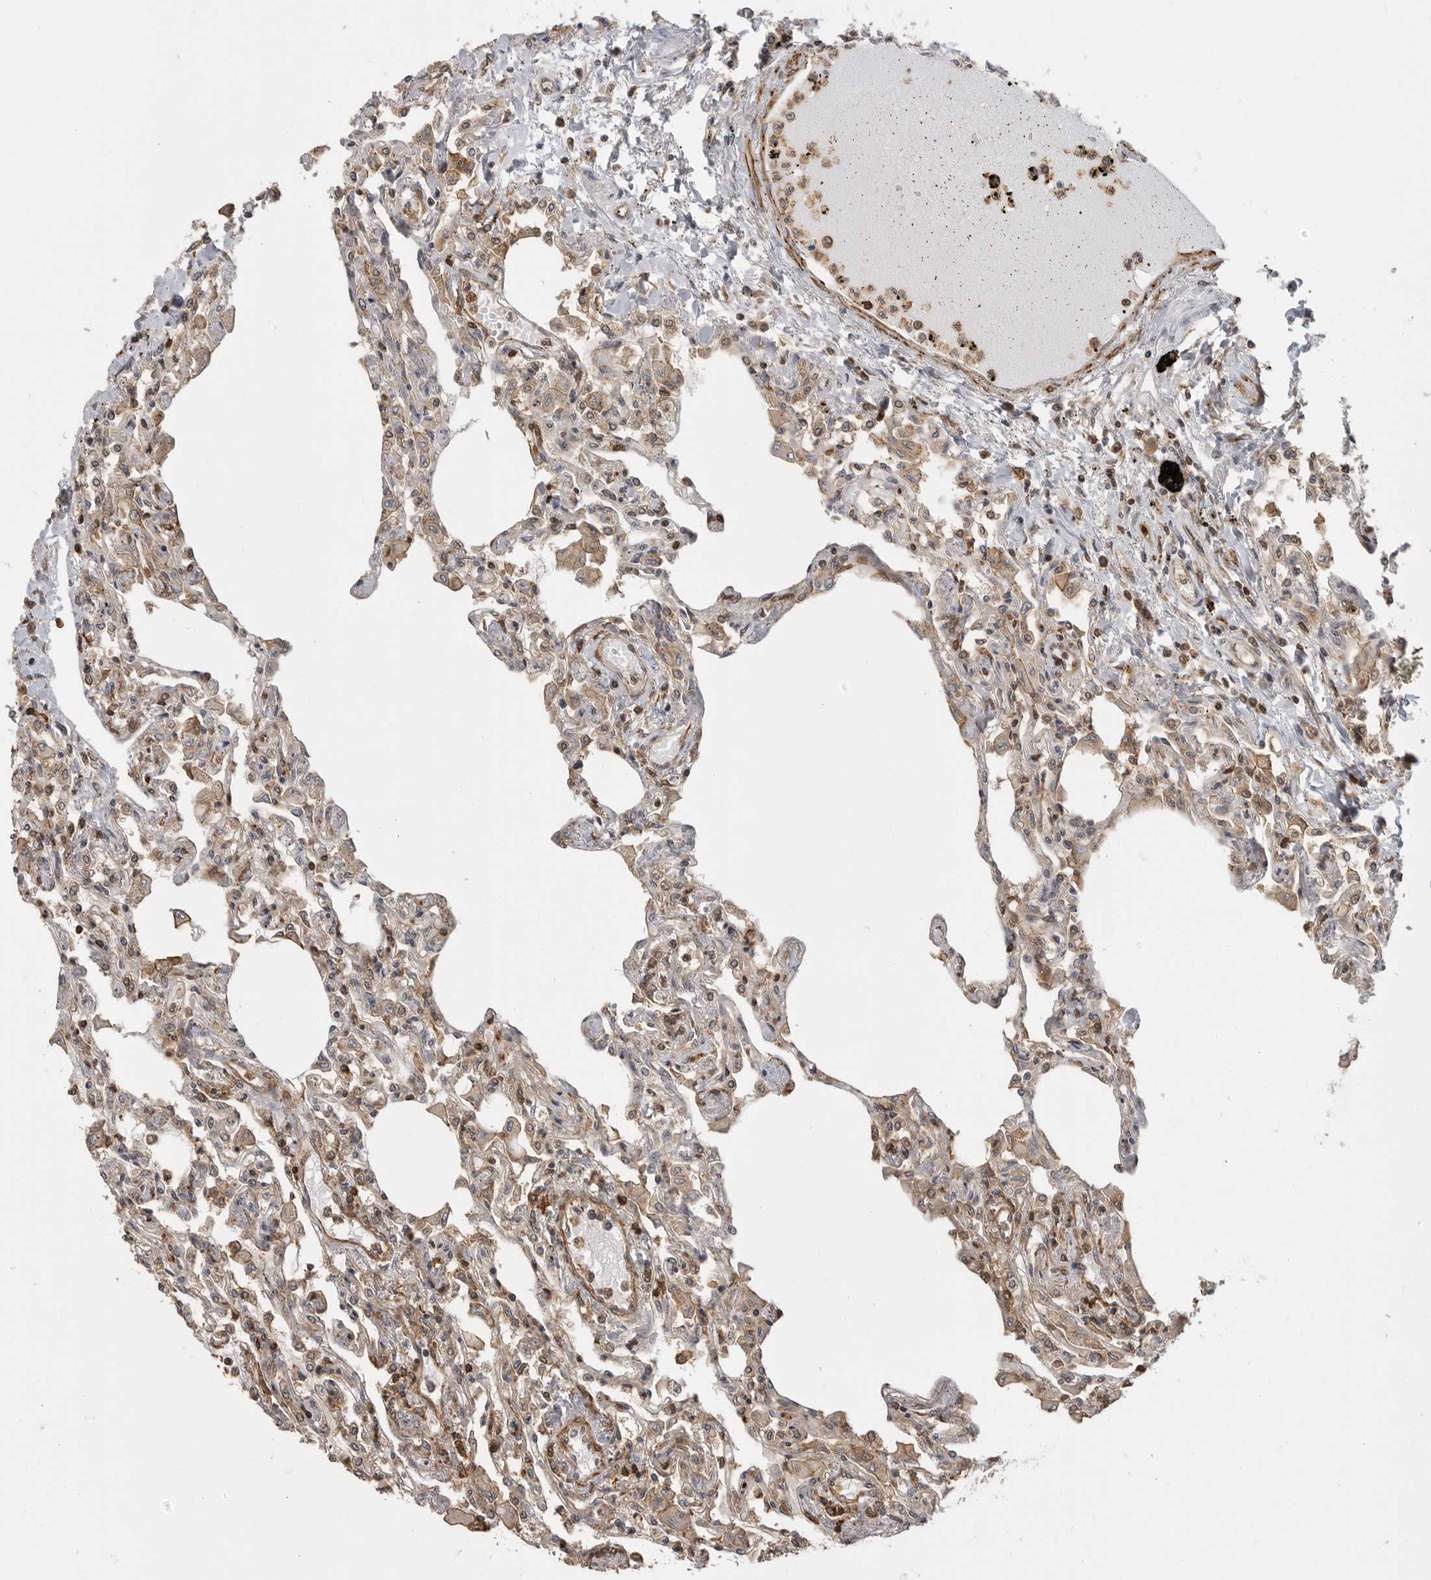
{"staining": {"intensity": "moderate", "quantity": "25%-75%", "location": "cytoplasmic/membranous"}, "tissue": "lung", "cell_type": "Alveolar cells", "image_type": "normal", "snomed": [{"axis": "morphology", "description": "Normal tissue, NOS"}, {"axis": "topography", "description": "Bronchus"}, {"axis": "topography", "description": "Lung"}], "caption": "Immunohistochemistry (IHC) photomicrograph of unremarkable lung: human lung stained using immunohistochemistry shows medium levels of moderate protein expression localized specifically in the cytoplasmic/membranous of alveolar cells, appearing as a cytoplasmic/membranous brown color.", "gene": "ERN1", "patient": {"sex": "female", "age": 49}}